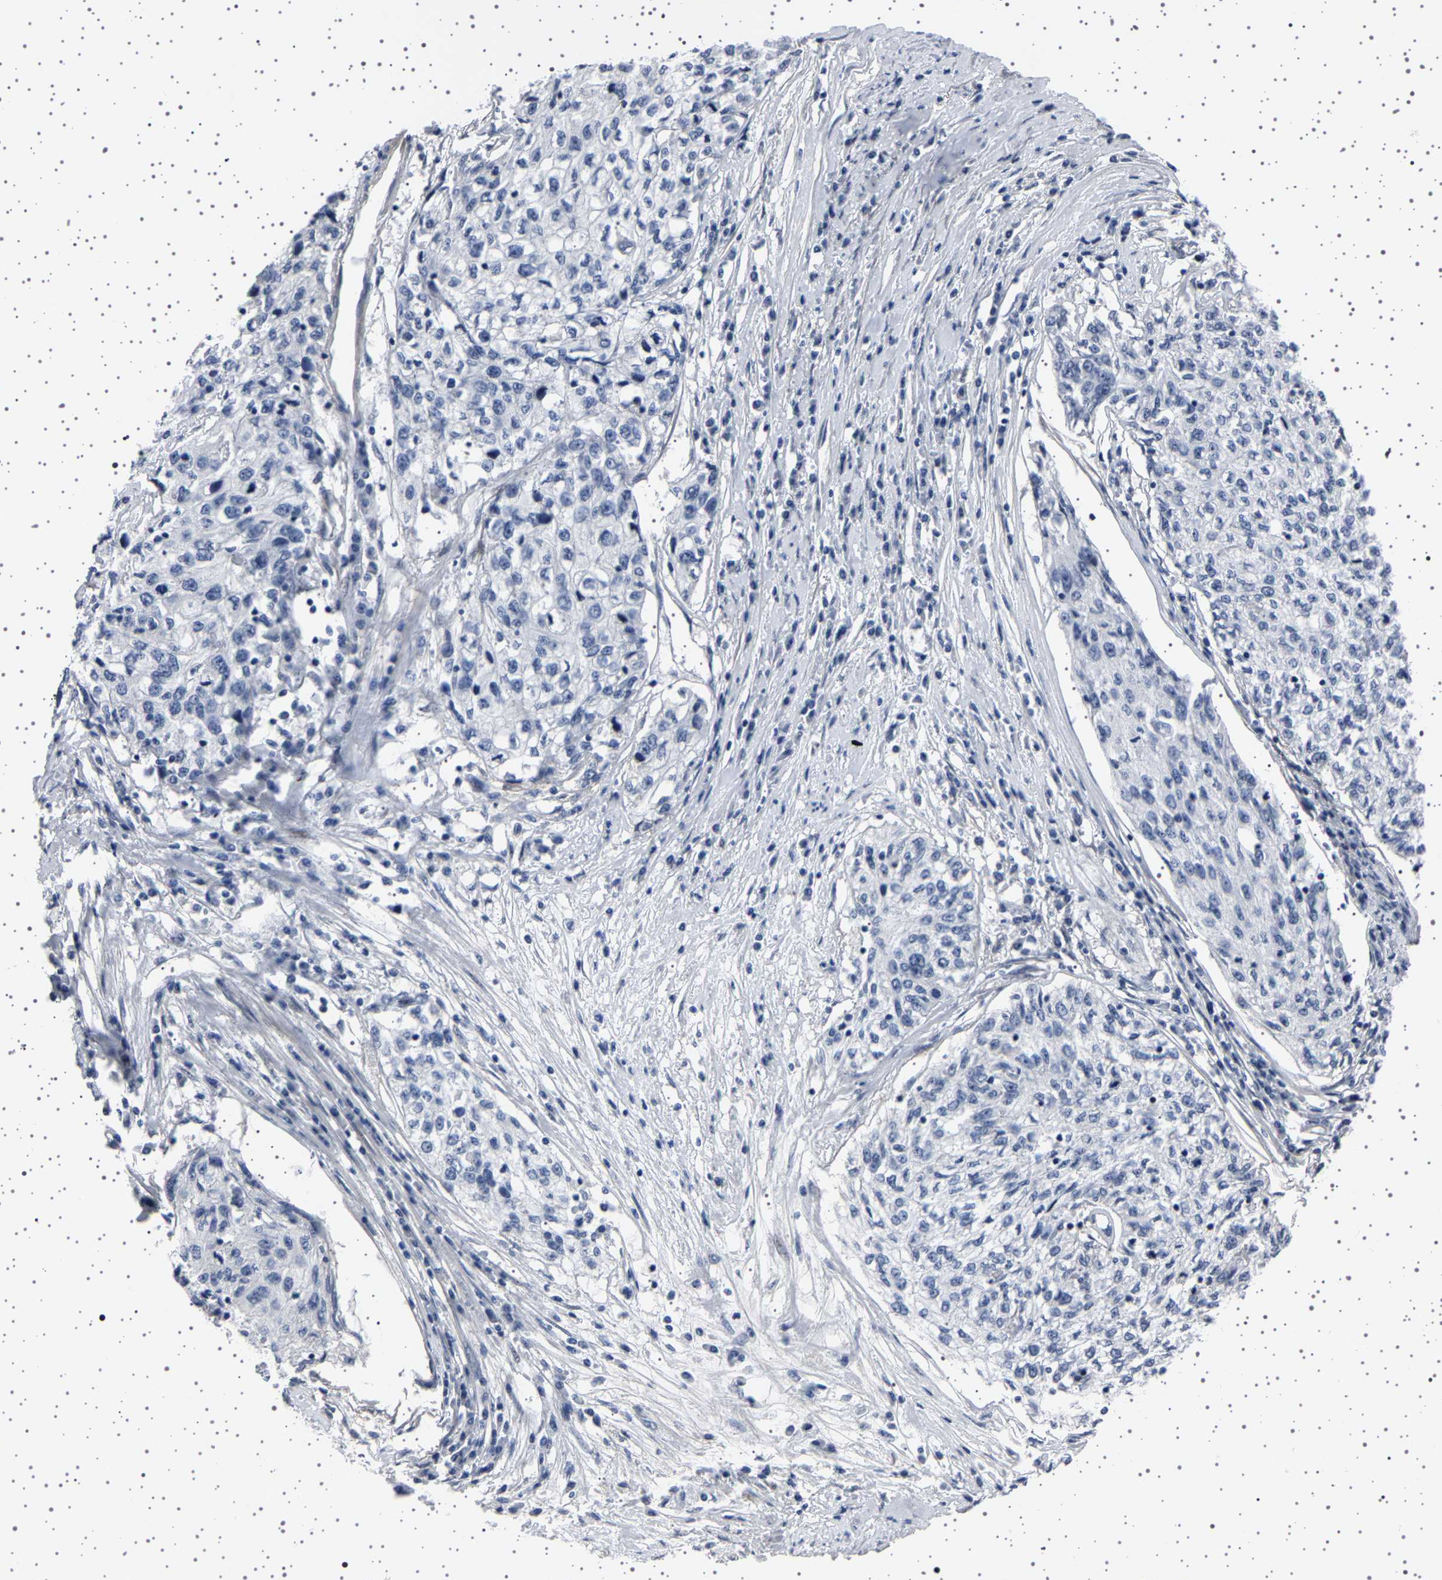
{"staining": {"intensity": "negative", "quantity": "none", "location": "none"}, "tissue": "cervical cancer", "cell_type": "Tumor cells", "image_type": "cancer", "snomed": [{"axis": "morphology", "description": "Squamous cell carcinoma, NOS"}, {"axis": "topography", "description": "Cervix"}], "caption": "An immunohistochemistry histopathology image of cervical cancer is shown. There is no staining in tumor cells of cervical cancer. The staining was performed using DAB (3,3'-diaminobenzidine) to visualize the protein expression in brown, while the nuclei were stained in blue with hematoxylin (Magnification: 20x).", "gene": "PAK5", "patient": {"sex": "female", "age": 57}}